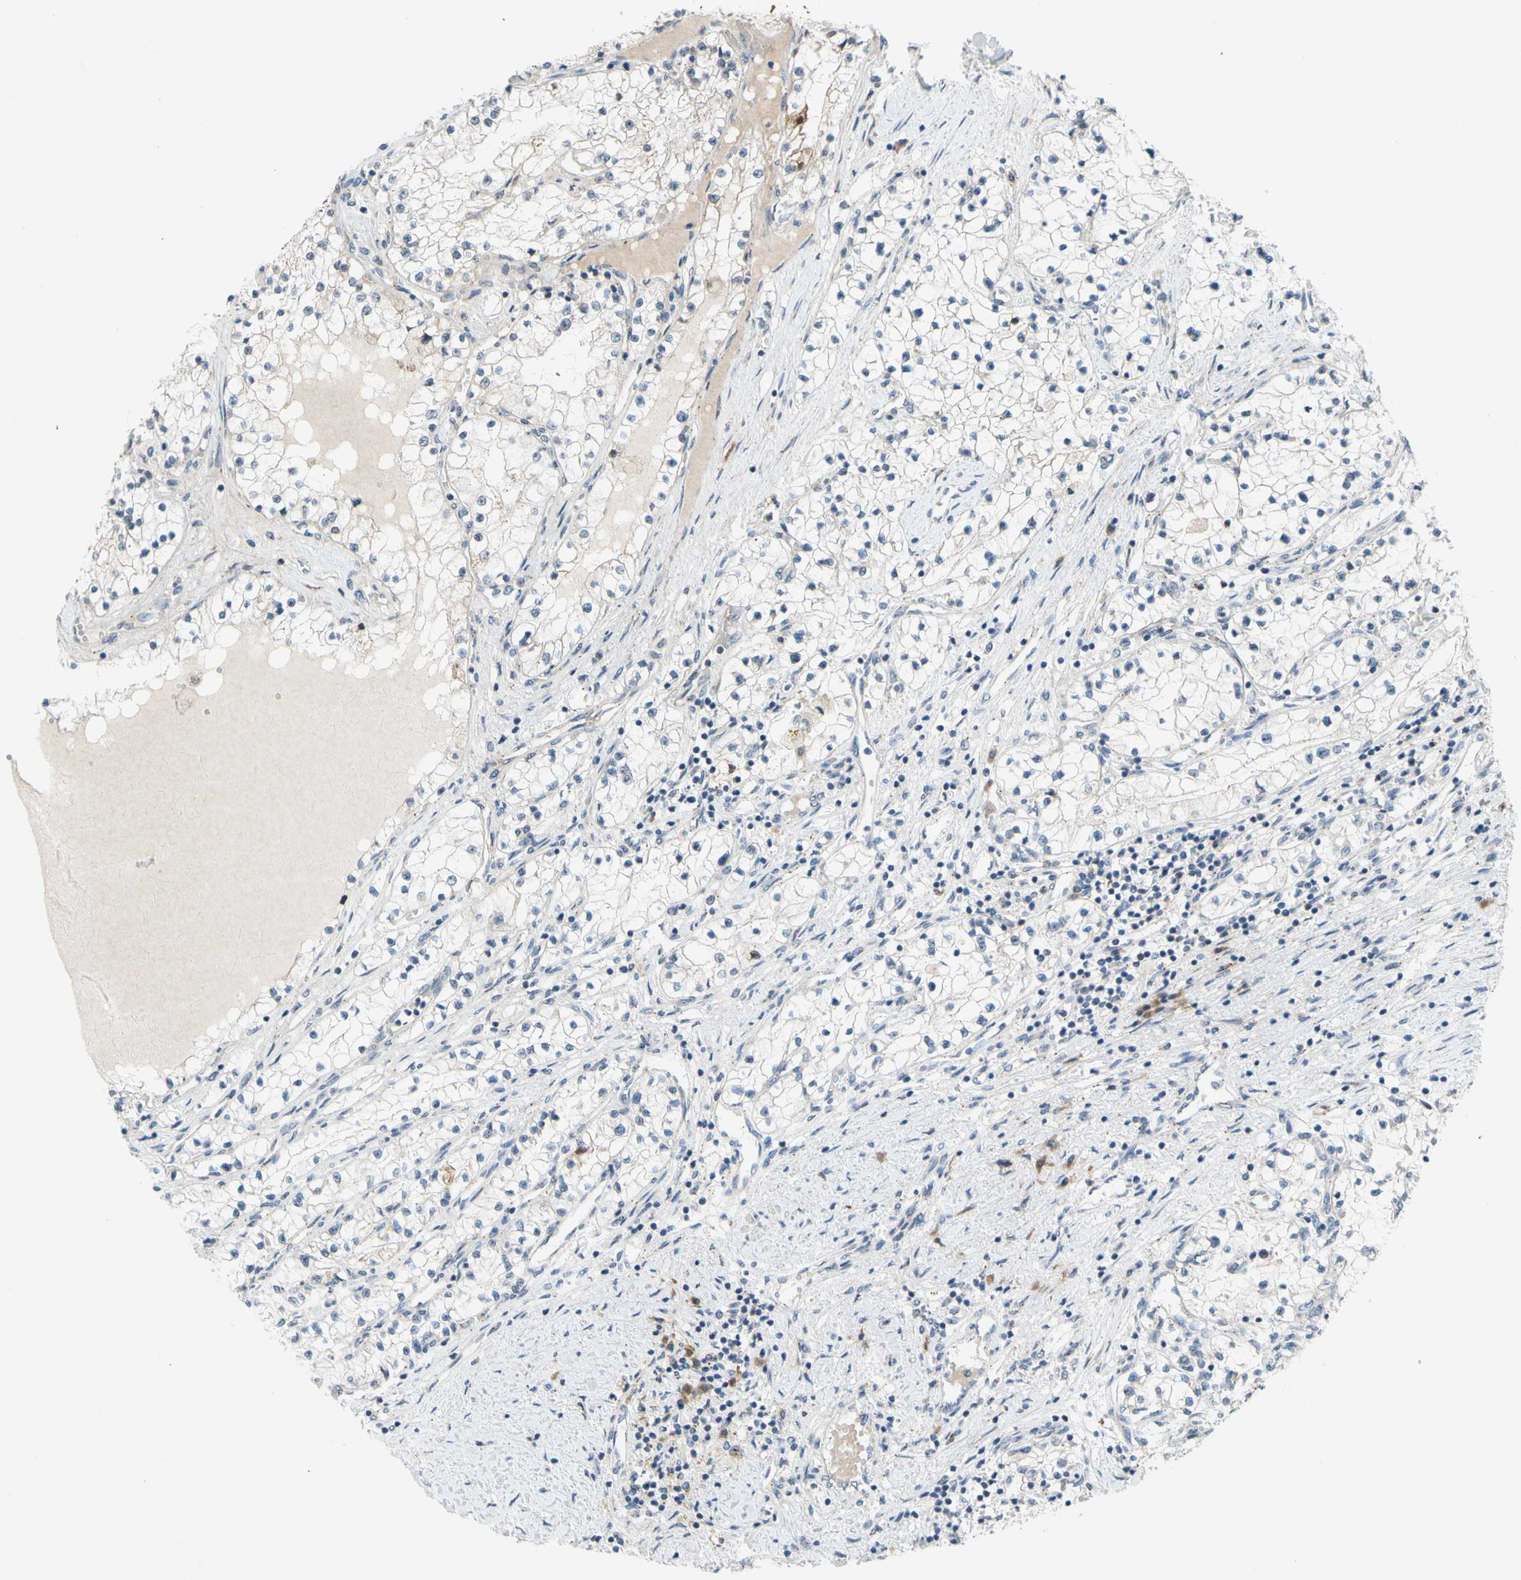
{"staining": {"intensity": "negative", "quantity": "none", "location": "none"}, "tissue": "renal cancer", "cell_type": "Tumor cells", "image_type": "cancer", "snomed": [{"axis": "morphology", "description": "Adenocarcinoma, NOS"}, {"axis": "topography", "description": "Kidney"}], "caption": "Immunohistochemistry micrograph of neoplastic tissue: adenocarcinoma (renal) stained with DAB reveals no significant protein staining in tumor cells. (Immunohistochemistry, brightfield microscopy, high magnification).", "gene": "ADD2", "patient": {"sex": "male", "age": 68}}